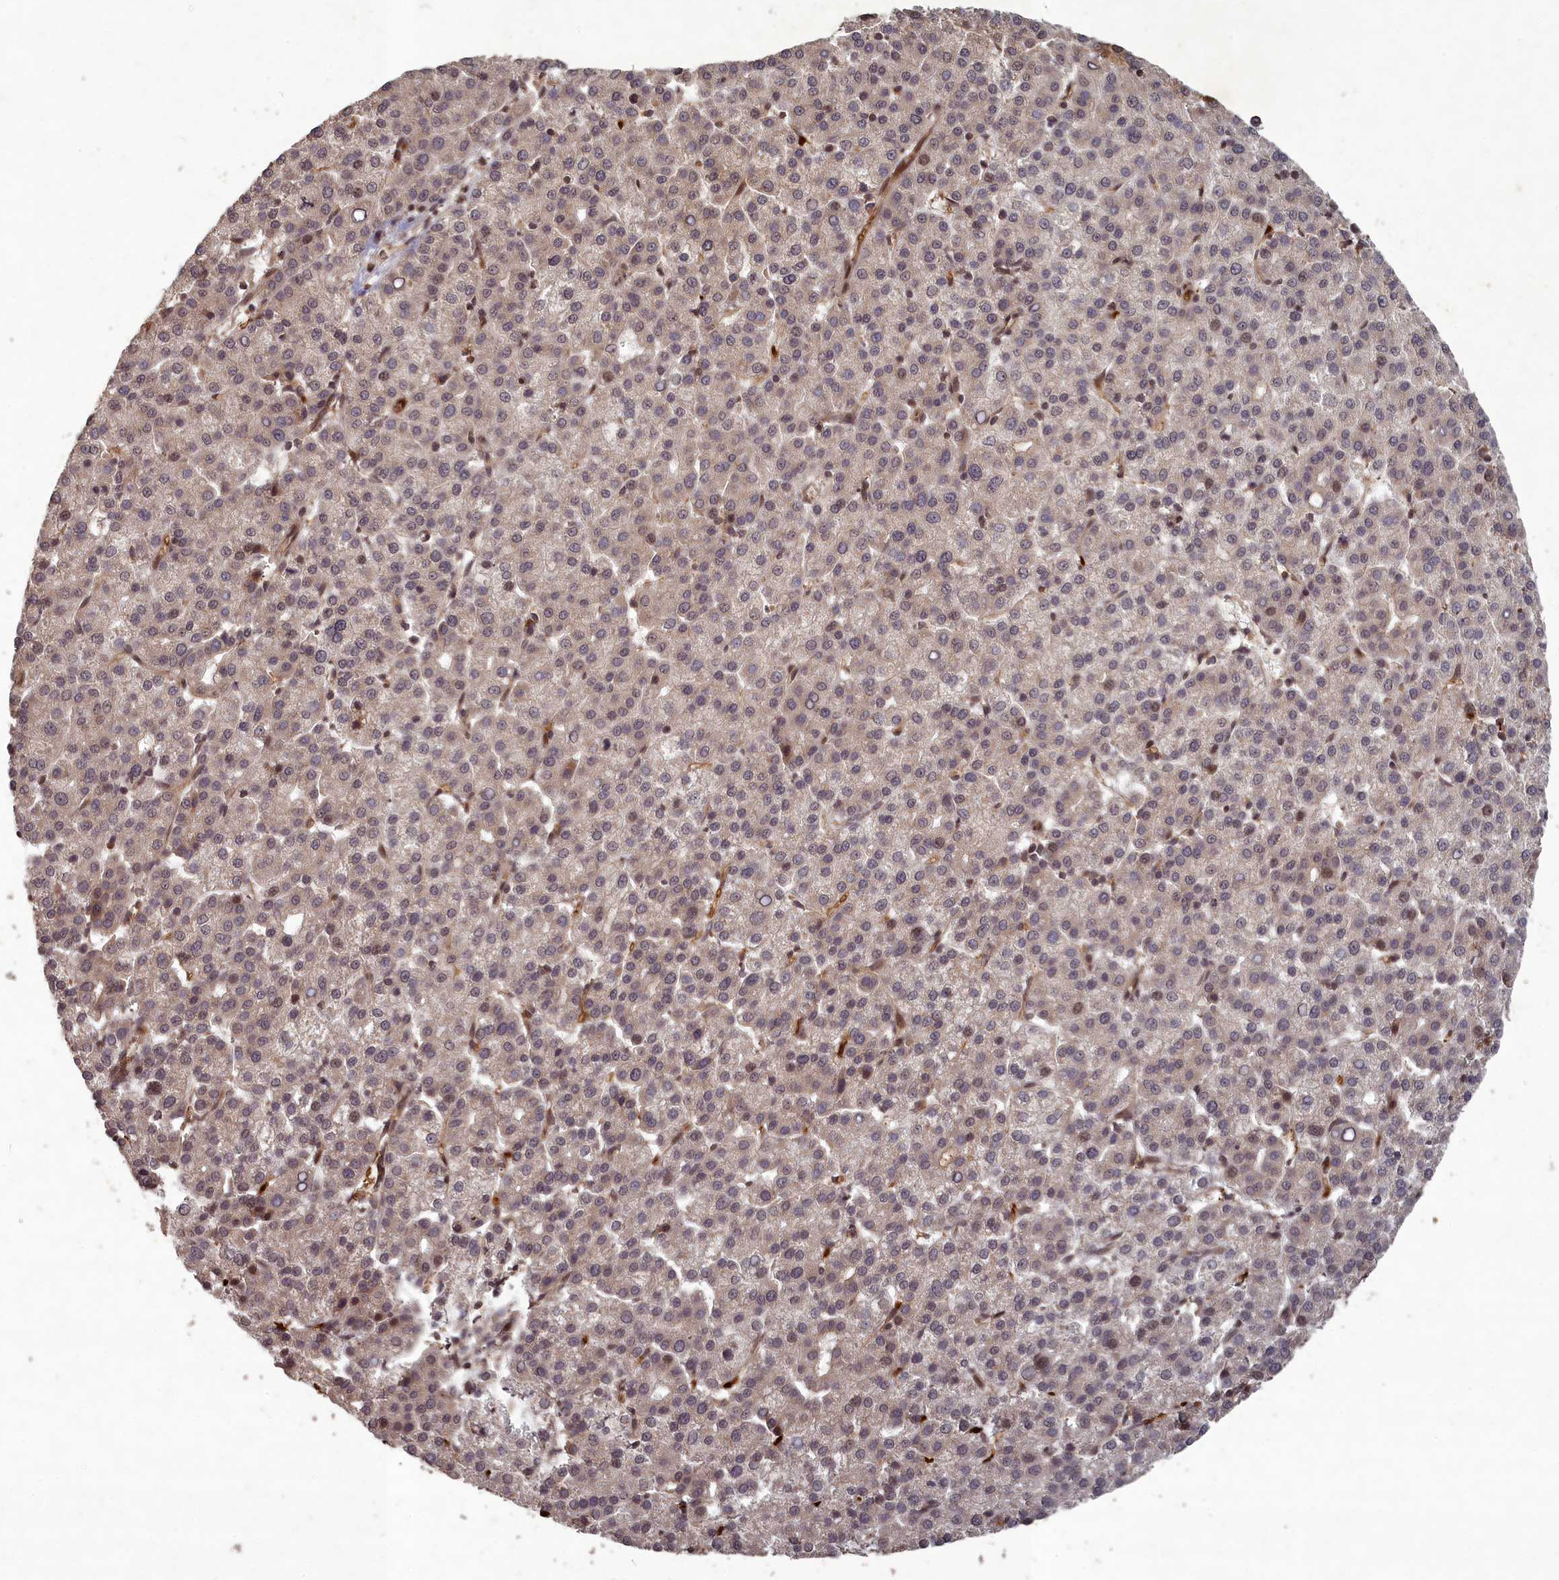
{"staining": {"intensity": "weak", "quantity": "25%-75%", "location": "nuclear"}, "tissue": "liver cancer", "cell_type": "Tumor cells", "image_type": "cancer", "snomed": [{"axis": "morphology", "description": "Carcinoma, Hepatocellular, NOS"}, {"axis": "topography", "description": "Liver"}], "caption": "An immunohistochemistry histopathology image of neoplastic tissue is shown. Protein staining in brown labels weak nuclear positivity in liver cancer (hepatocellular carcinoma) within tumor cells. The protein of interest is stained brown, and the nuclei are stained in blue (DAB IHC with brightfield microscopy, high magnification).", "gene": "SRMS", "patient": {"sex": "female", "age": 58}}